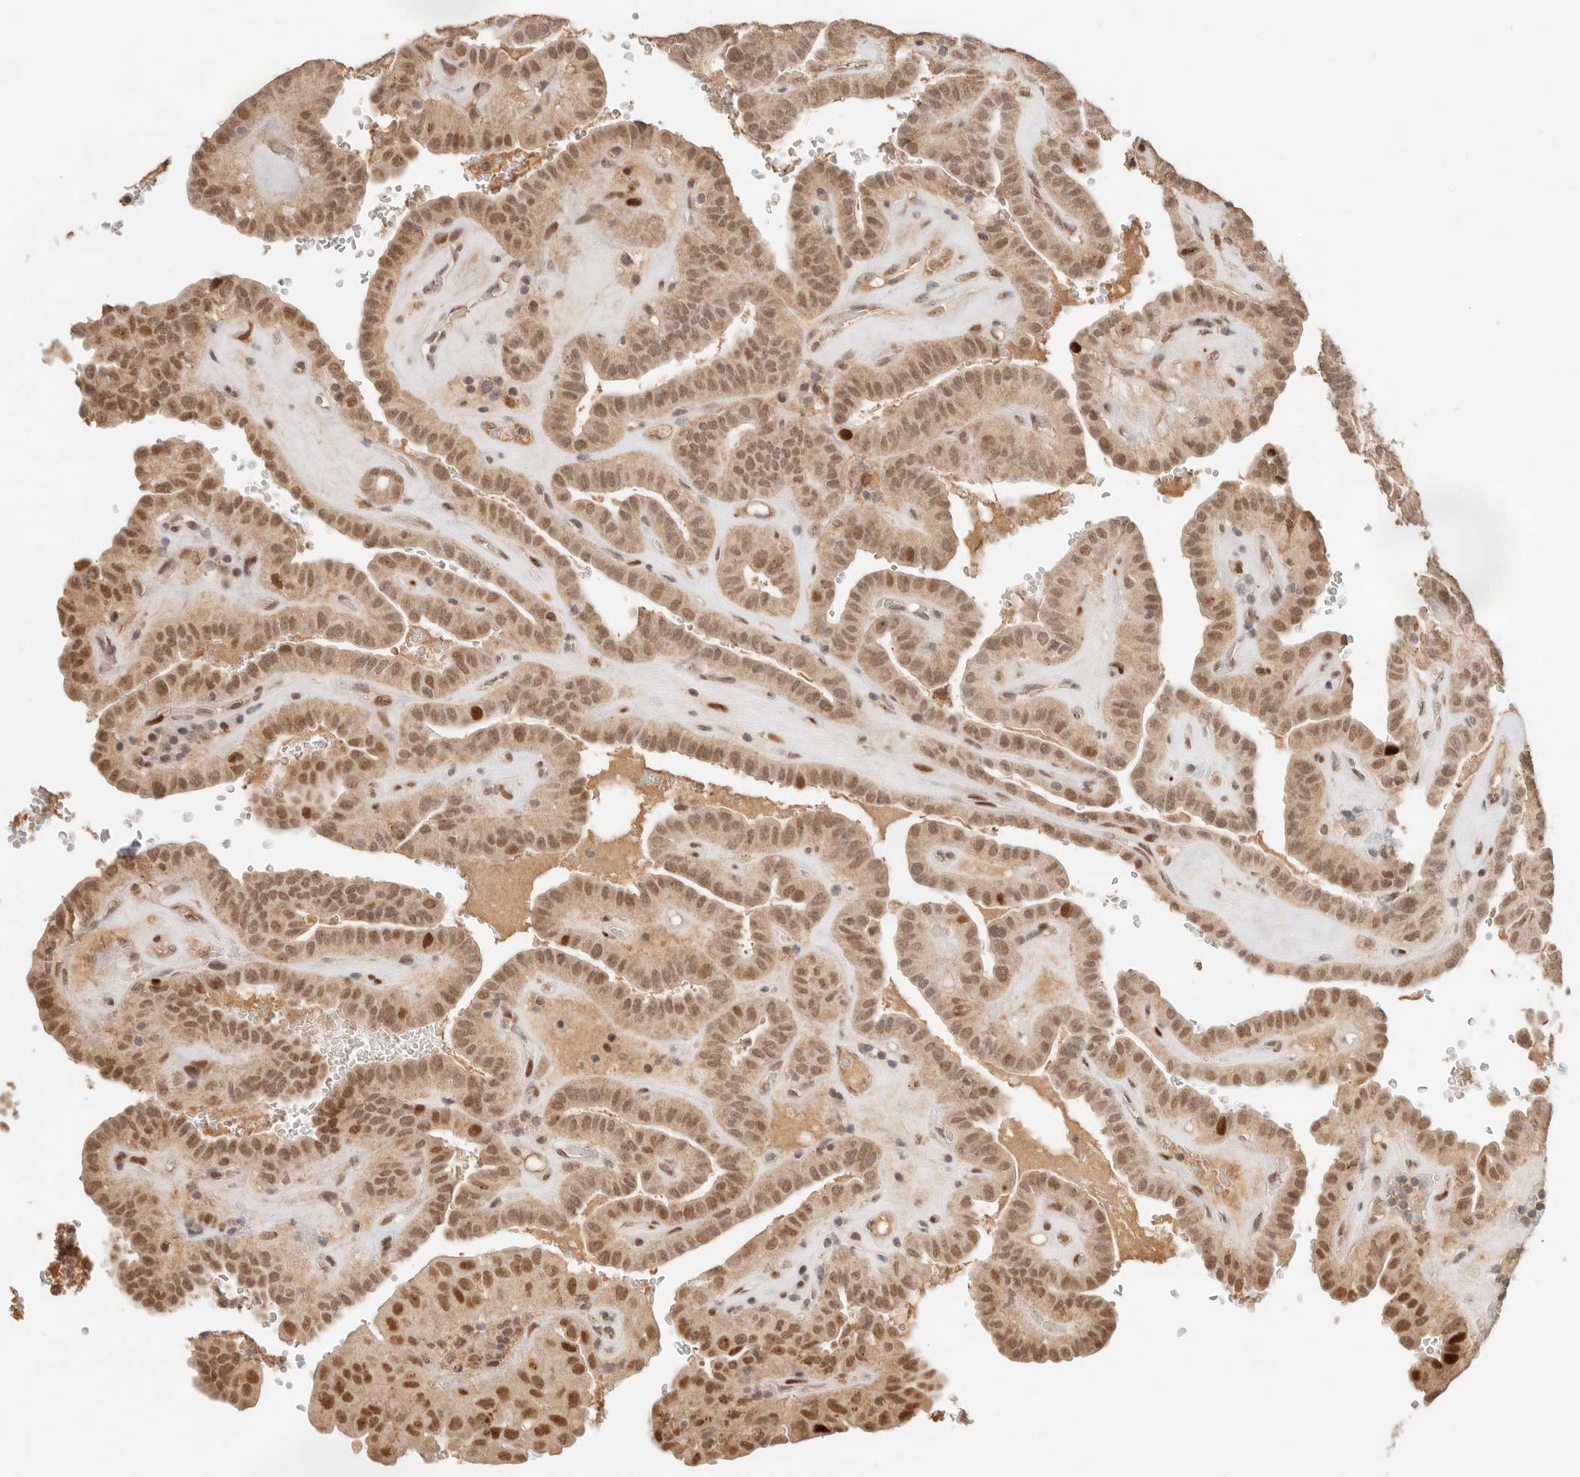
{"staining": {"intensity": "moderate", "quantity": ">75%", "location": "nuclear"}, "tissue": "thyroid cancer", "cell_type": "Tumor cells", "image_type": "cancer", "snomed": [{"axis": "morphology", "description": "Papillary adenocarcinoma, NOS"}, {"axis": "topography", "description": "Thyroid gland"}], "caption": "The micrograph demonstrates staining of papillary adenocarcinoma (thyroid), revealing moderate nuclear protein expression (brown color) within tumor cells.", "gene": "NPAS2", "patient": {"sex": "male", "age": 77}}